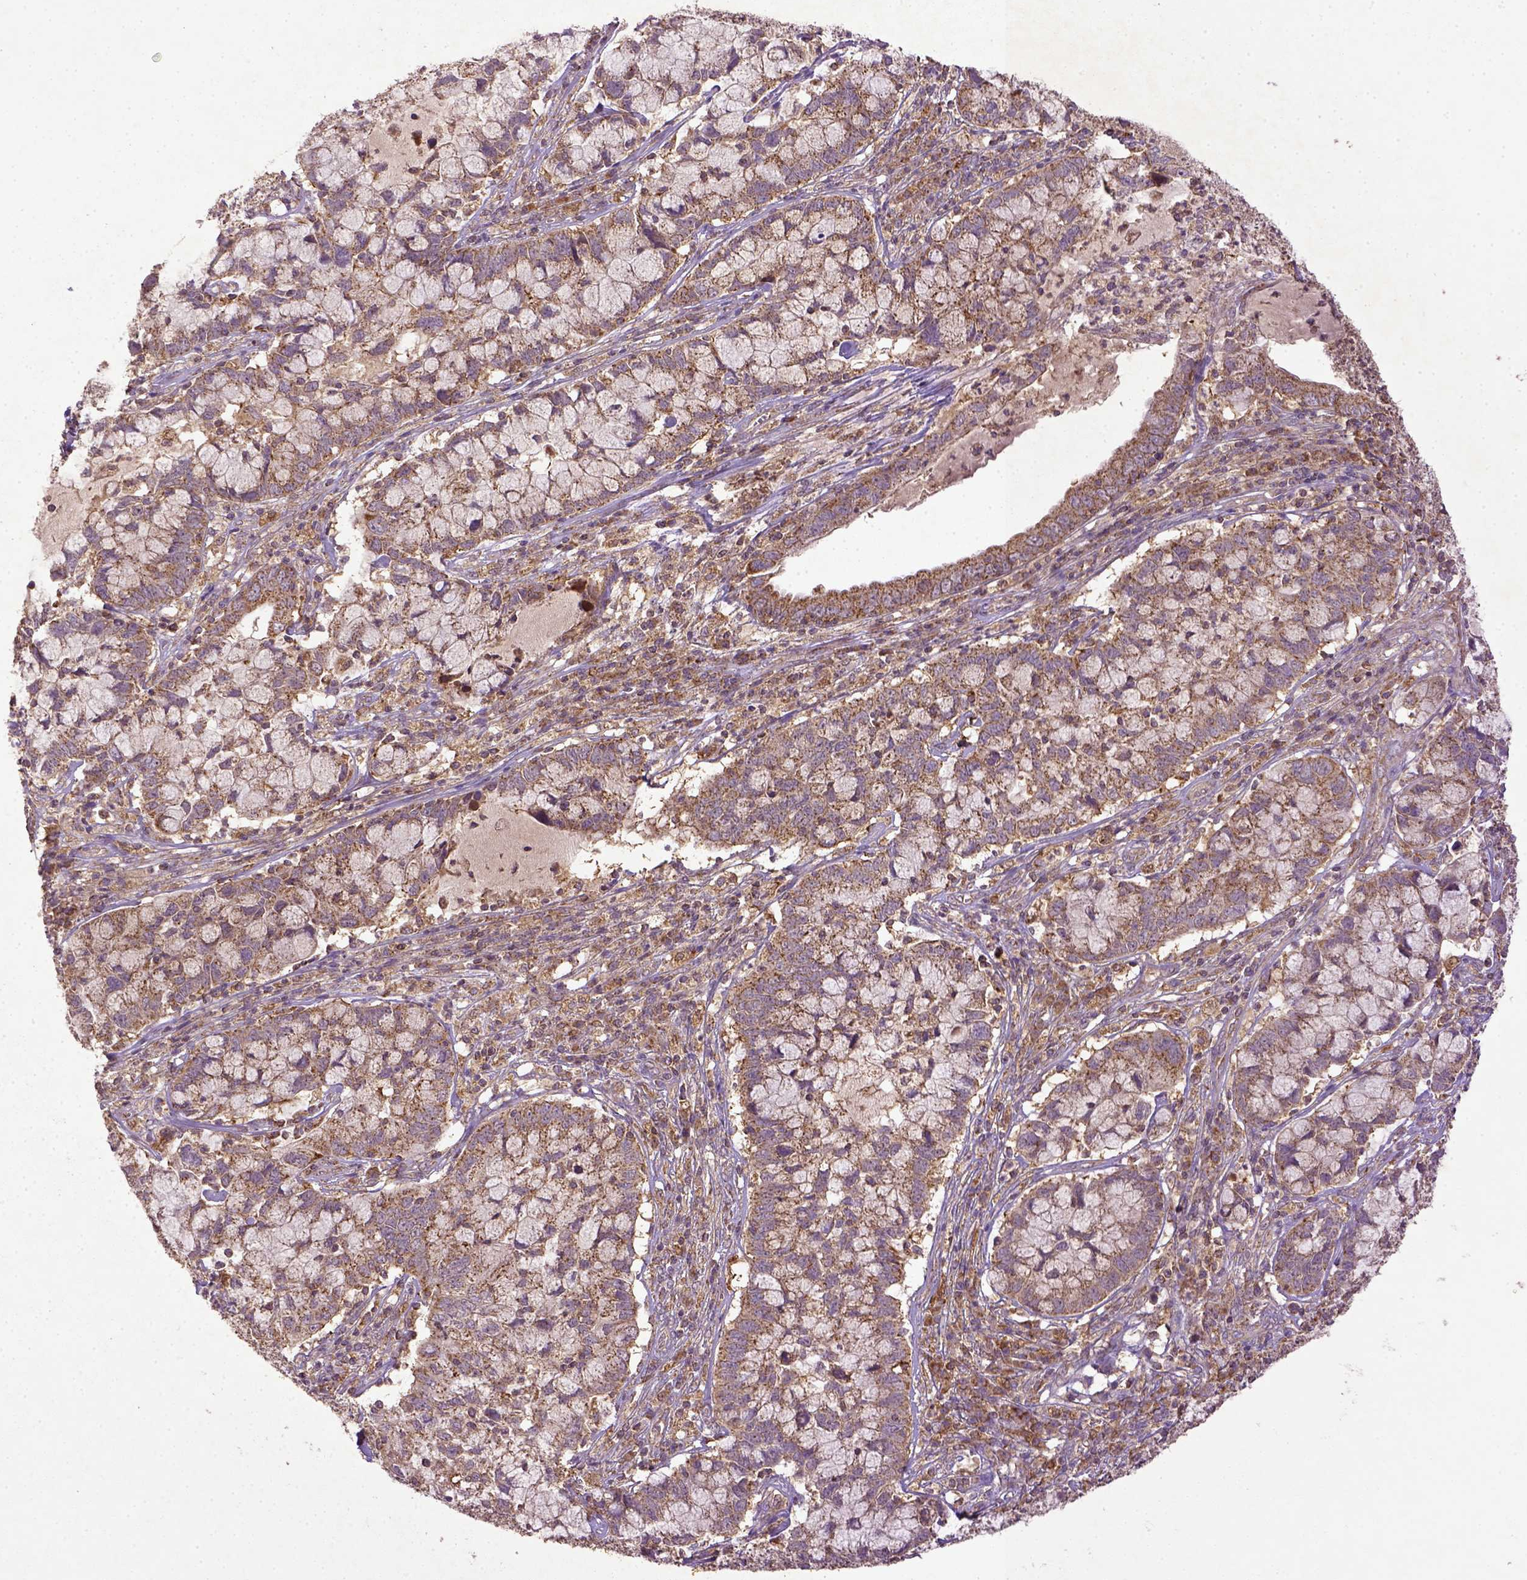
{"staining": {"intensity": "moderate", "quantity": ">75%", "location": "cytoplasmic/membranous"}, "tissue": "cervical cancer", "cell_type": "Tumor cells", "image_type": "cancer", "snomed": [{"axis": "morphology", "description": "Adenocarcinoma, NOS"}, {"axis": "topography", "description": "Cervix"}], "caption": "Immunohistochemical staining of cervical cancer (adenocarcinoma) shows moderate cytoplasmic/membranous protein staining in approximately >75% of tumor cells.", "gene": "MT-CO1", "patient": {"sex": "female", "age": 40}}